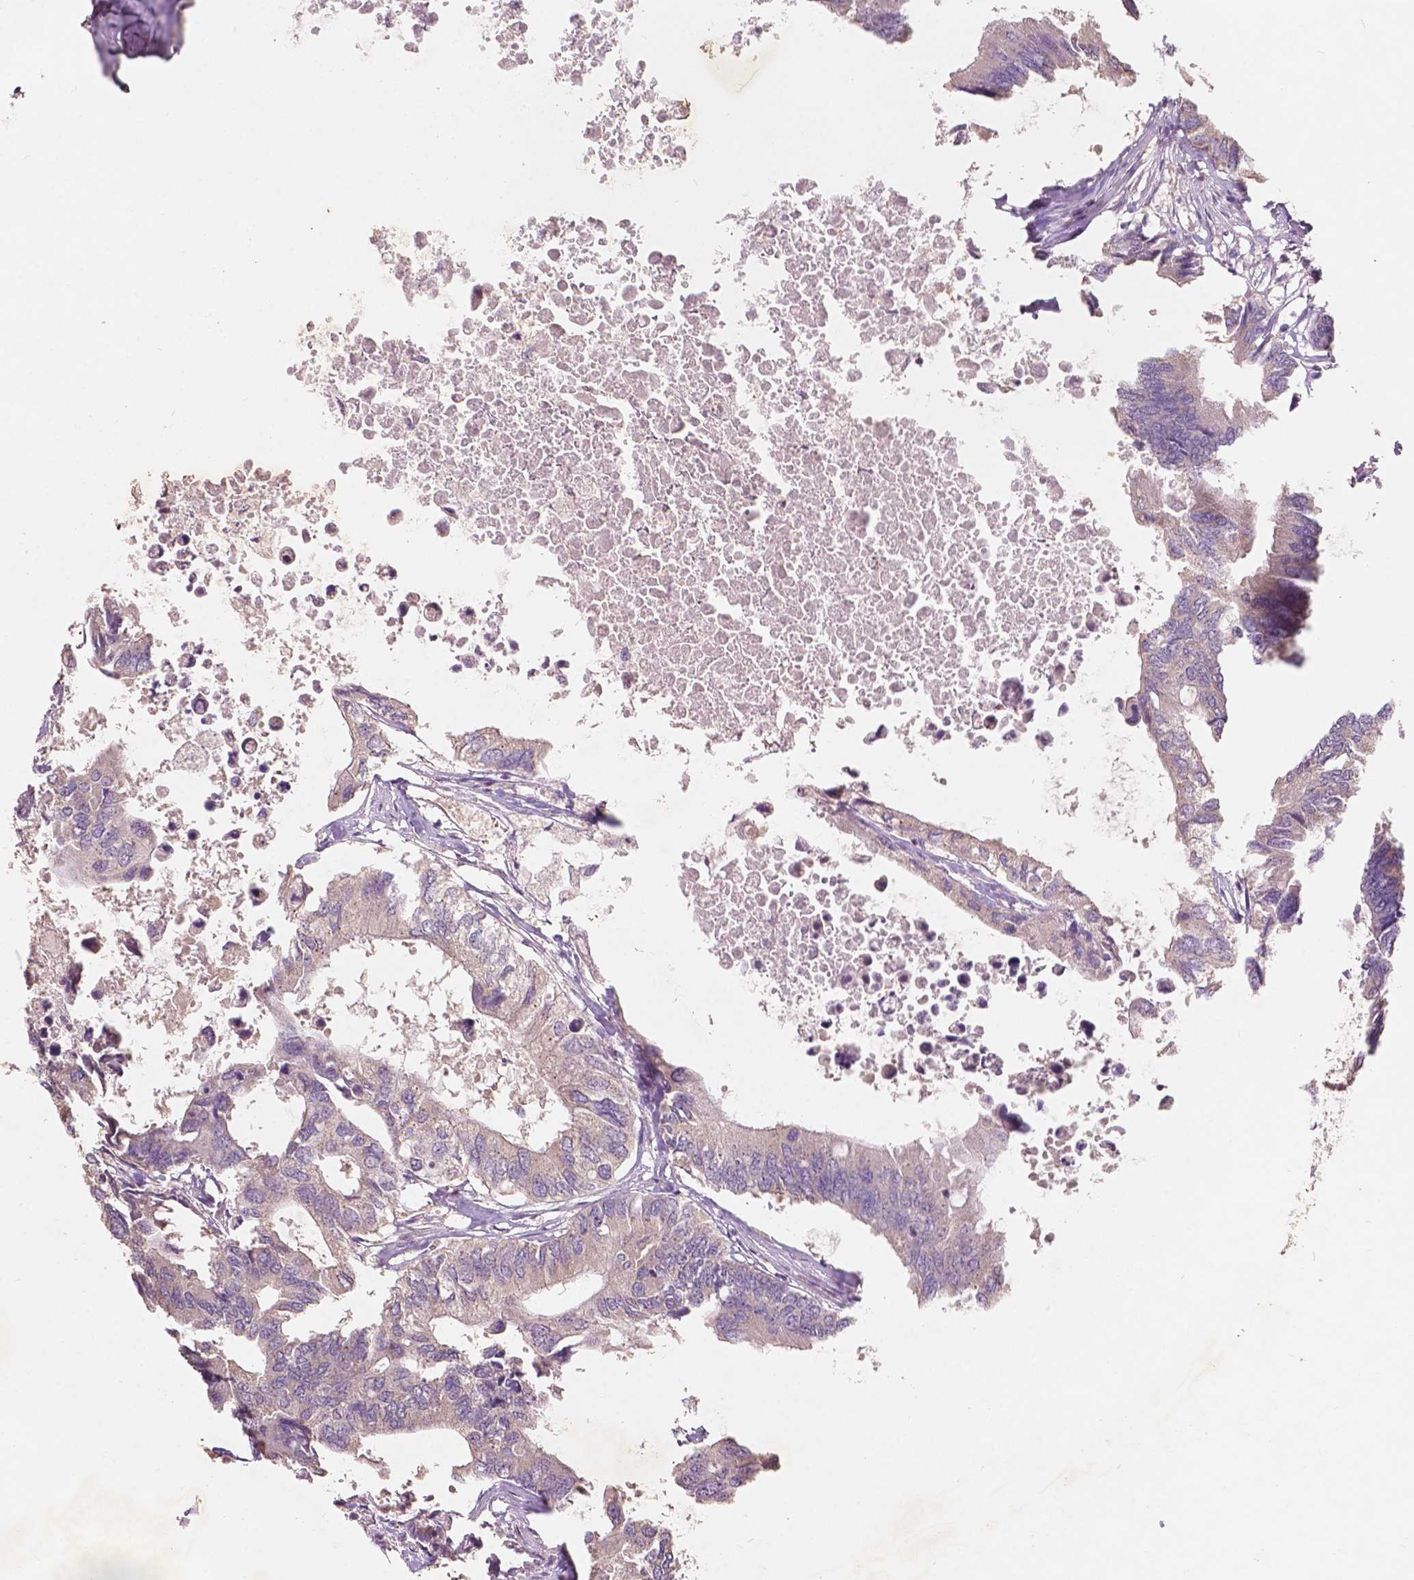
{"staining": {"intensity": "weak", "quantity": "<25%", "location": "cytoplasmic/membranous"}, "tissue": "colorectal cancer", "cell_type": "Tumor cells", "image_type": "cancer", "snomed": [{"axis": "morphology", "description": "Adenocarcinoma, NOS"}, {"axis": "topography", "description": "Colon"}], "caption": "A high-resolution photomicrograph shows IHC staining of colorectal cancer (adenocarcinoma), which demonstrates no significant expression in tumor cells. (DAB immunohistochemistry with hematoxylin counter stain).", "gene": "CHPT1", "patient": {"sex": "male", "age": 71}}